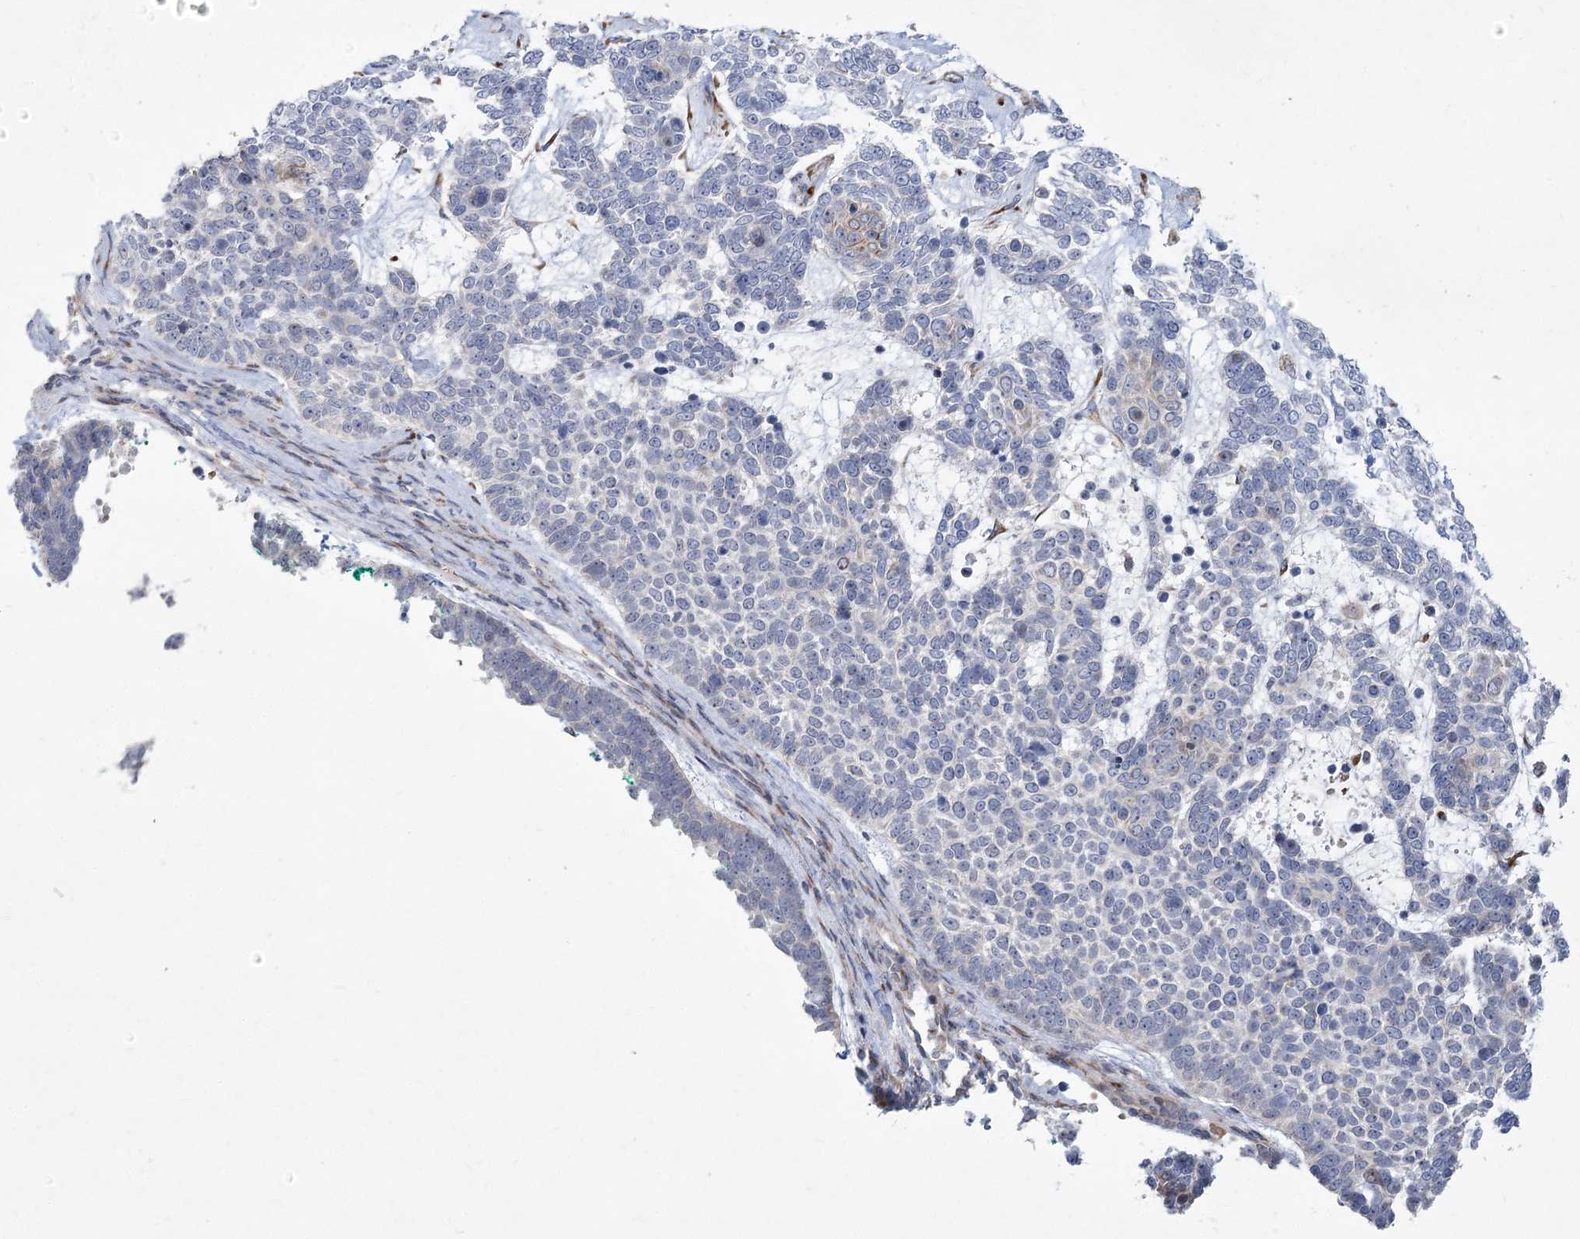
{"staining": {"intensity": "negative", "quantity": "none", "location": "none"}, "tissue": "skin cancer", "cell_type": "Tumor cells", "image_type": "cancer", "snomed": [{"axis": "morphology", "description": "Basal cell carcinoma"}, {"axis": "topography", "description": "Skin"}], "caption": "Human skin cancer stained for a protein using IHC exhibits no staining in tumor cells.", "gene": "GCNT4", "patient": {"sex": "female", "age": 81}}